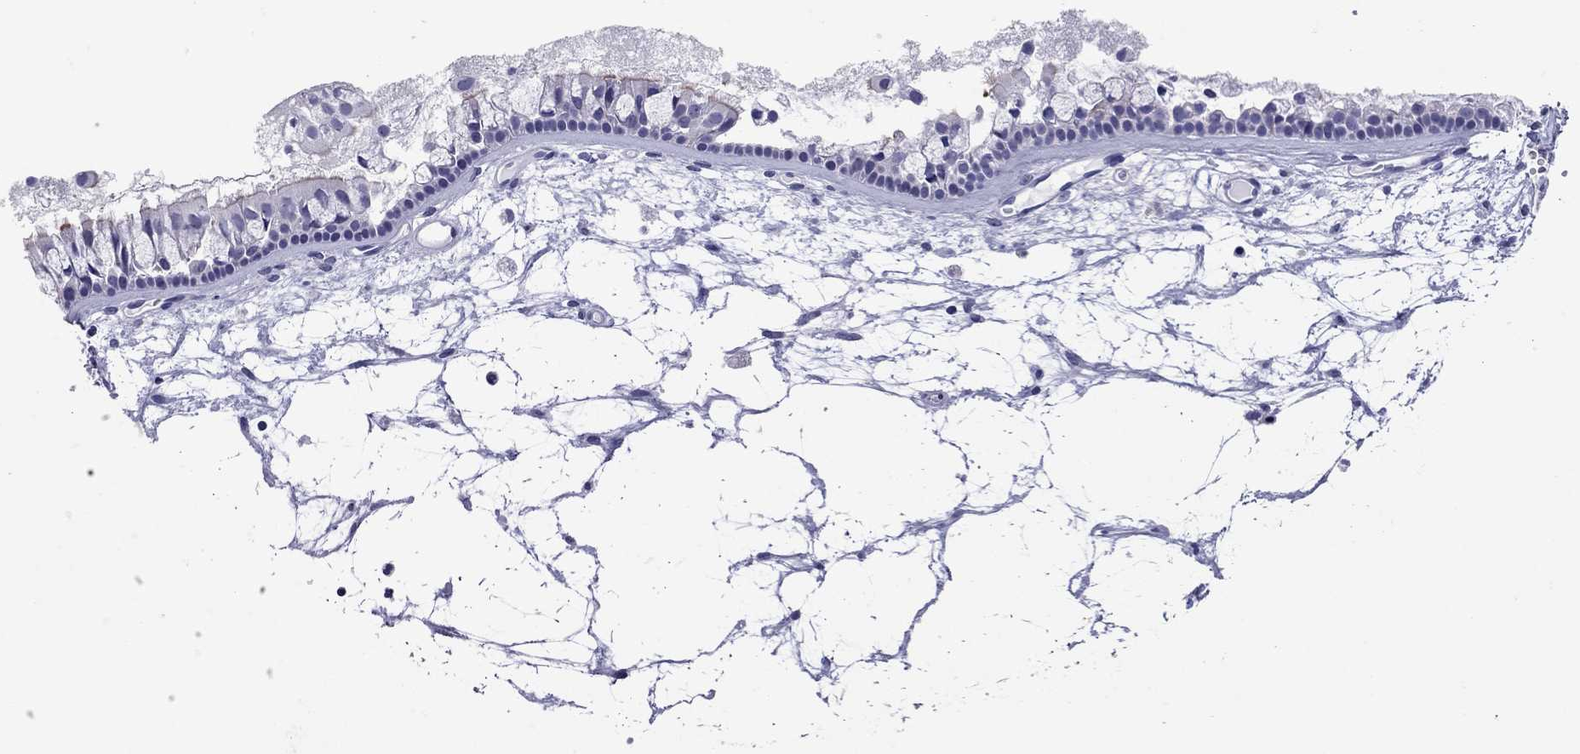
{"staining": {"intensity": "weak", "quantity": "<25%", "location": "cytoplasmic/membranous"}, "tissue": "nasopharynx", "cell_type": "Respiratory epithelial cells", "image_type": "normal", "snomed": [{"axis": "morphology", "description": "Normal tissue, NOS"}, {"axis": "topography", "description": "Nasopharynx"}], "caption": "IHC image of benign nasopharynx: human nasopharynx stained with DAB shows no significant protein staining in respiratory epithelial cells.", "gene": "SLC46A2", "patient": {"sex": "female", "age": 68}}